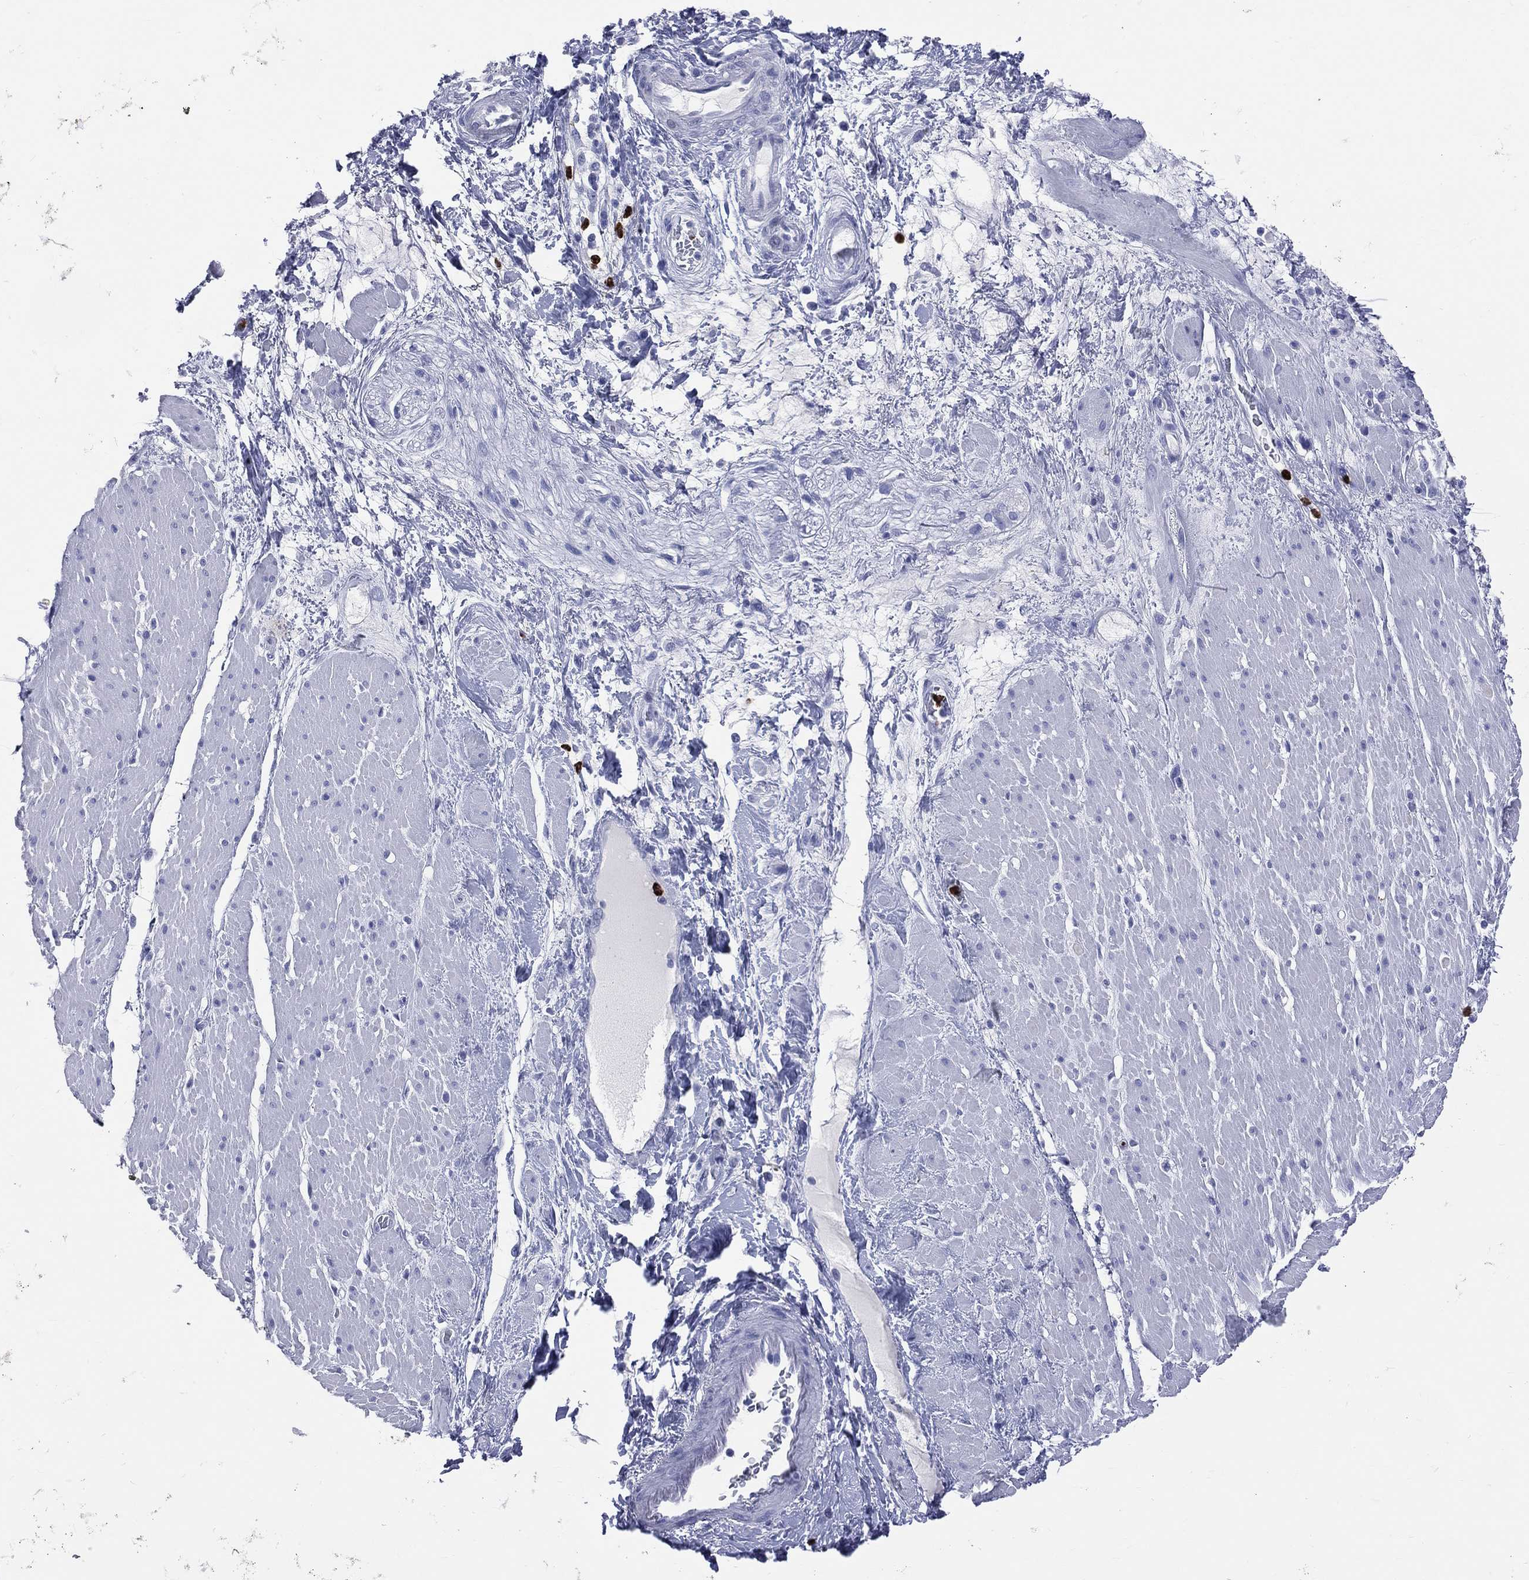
{"staining": {"intensity": "negative", "quantity": "none", "location": "none"}, "tissue": "smooth muscle", "cell_type": "Smooth muscle cells", "image_type": "normal", "snomed": [{"axis": "morphology", "description": "Normal tissue, NOS"}, {"axis": "topography", "description": "Soft tissue"}, {"axis": "topography", "description": "Smooth muscle"}], "caption": "DAB (3,3'-diaminobenzidine) immunohistochemical staining of benign human smooth muscle reveals no significant expression in smooth muscle cells.", "gene": "PGLYRP1", "patient": {"sex": "male", "age": 72}}